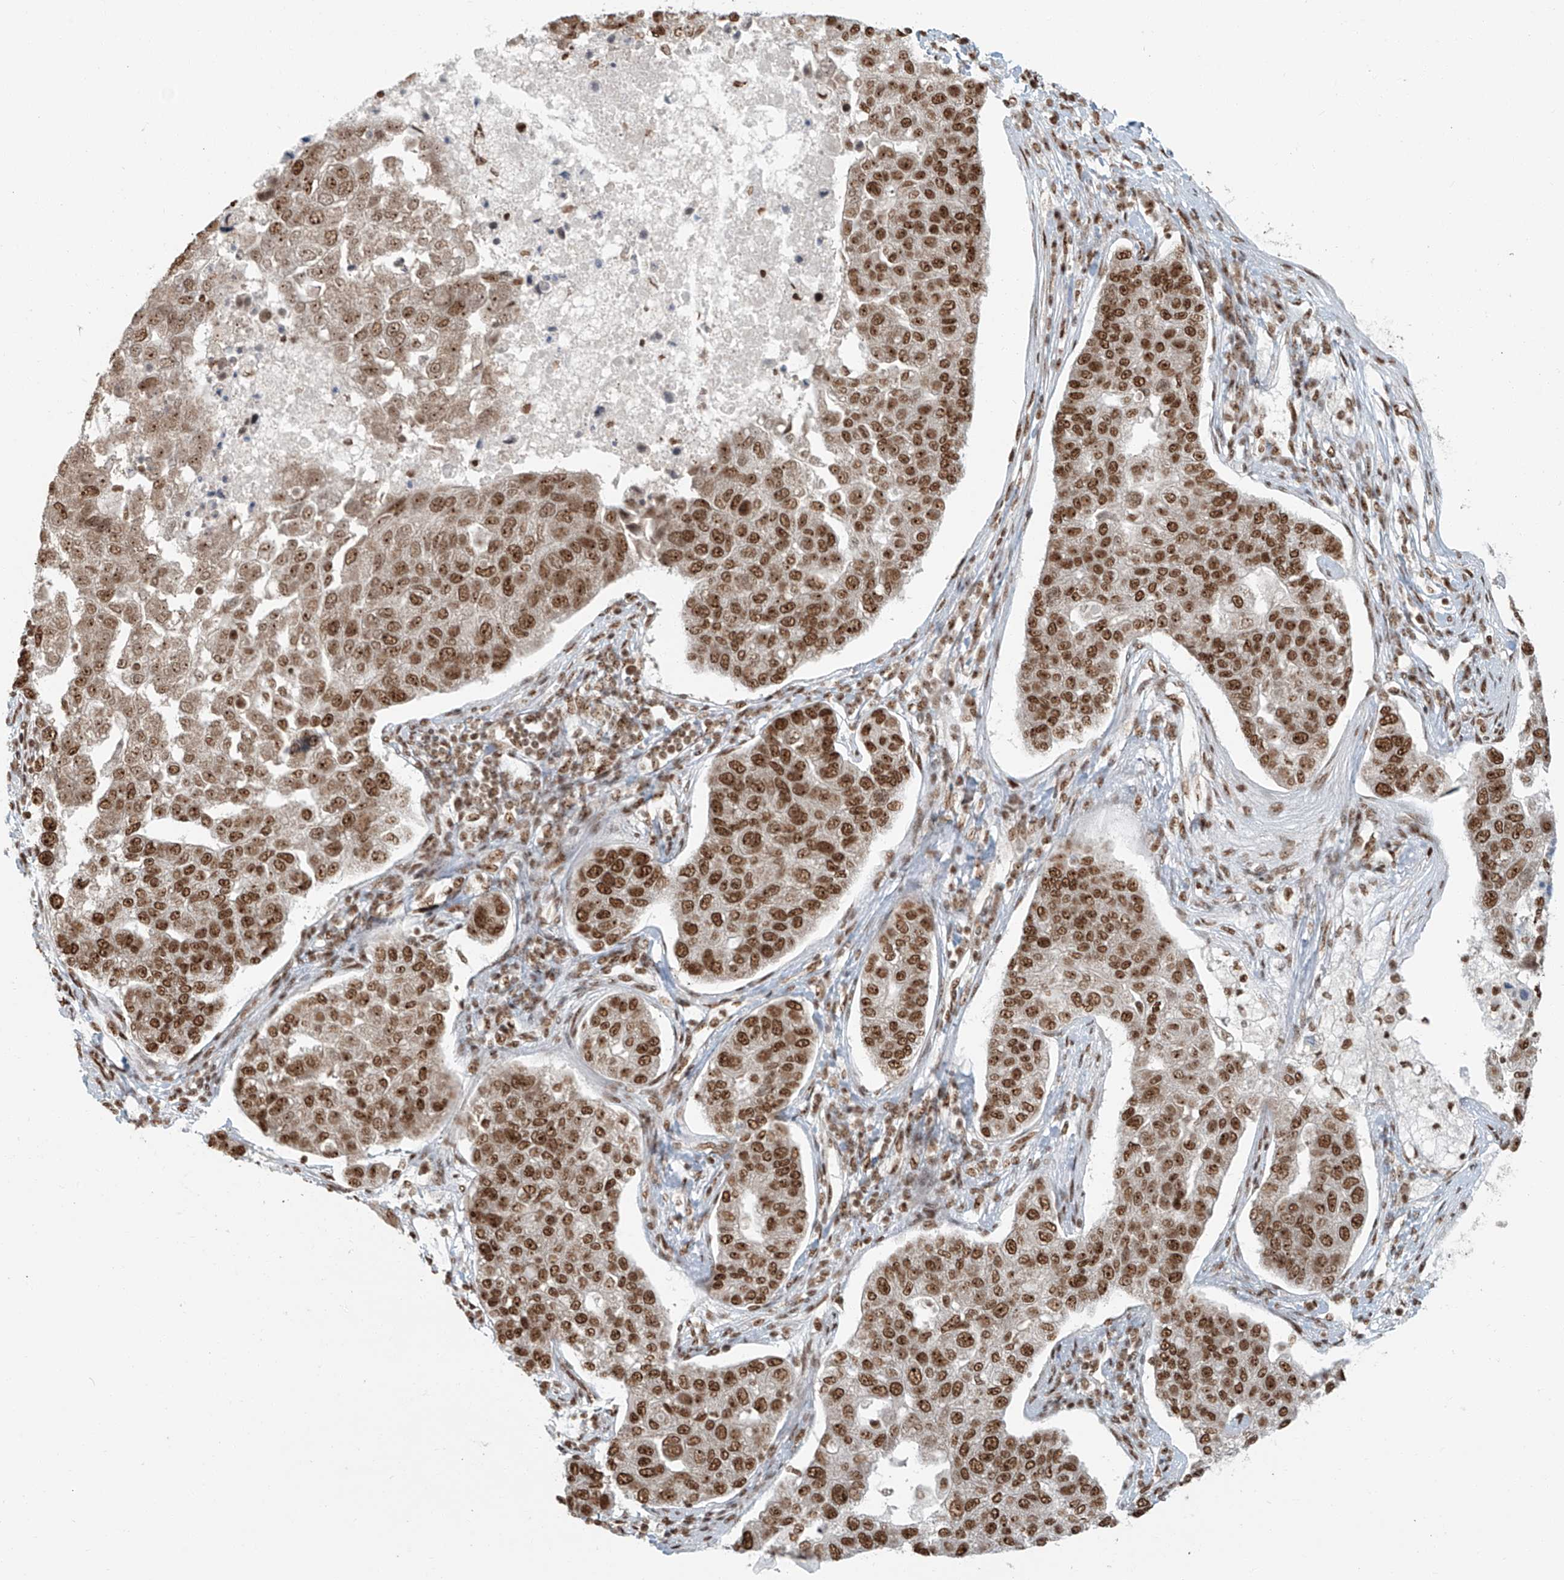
{"staining": {"intensity": "moderate", "quantity": ">75%", "location": "nuclear"}, "tissue": "pancreatic cancer", "cell_type": "Tumor cells", "image_type": "cancer", "snomed": [{"axis": "morphology", "description": "Adenocarcinoma, NOS"}, {"axis": "topography", "description": "Pancreas"}], "caption": "Immunohistochemical staining of pancreatic cancer reveals moderate nuclear protein staining in approximately >75% of tumor cells.", "gene": "FAM193B", "patient": {"sex": "female", "age": 61}}